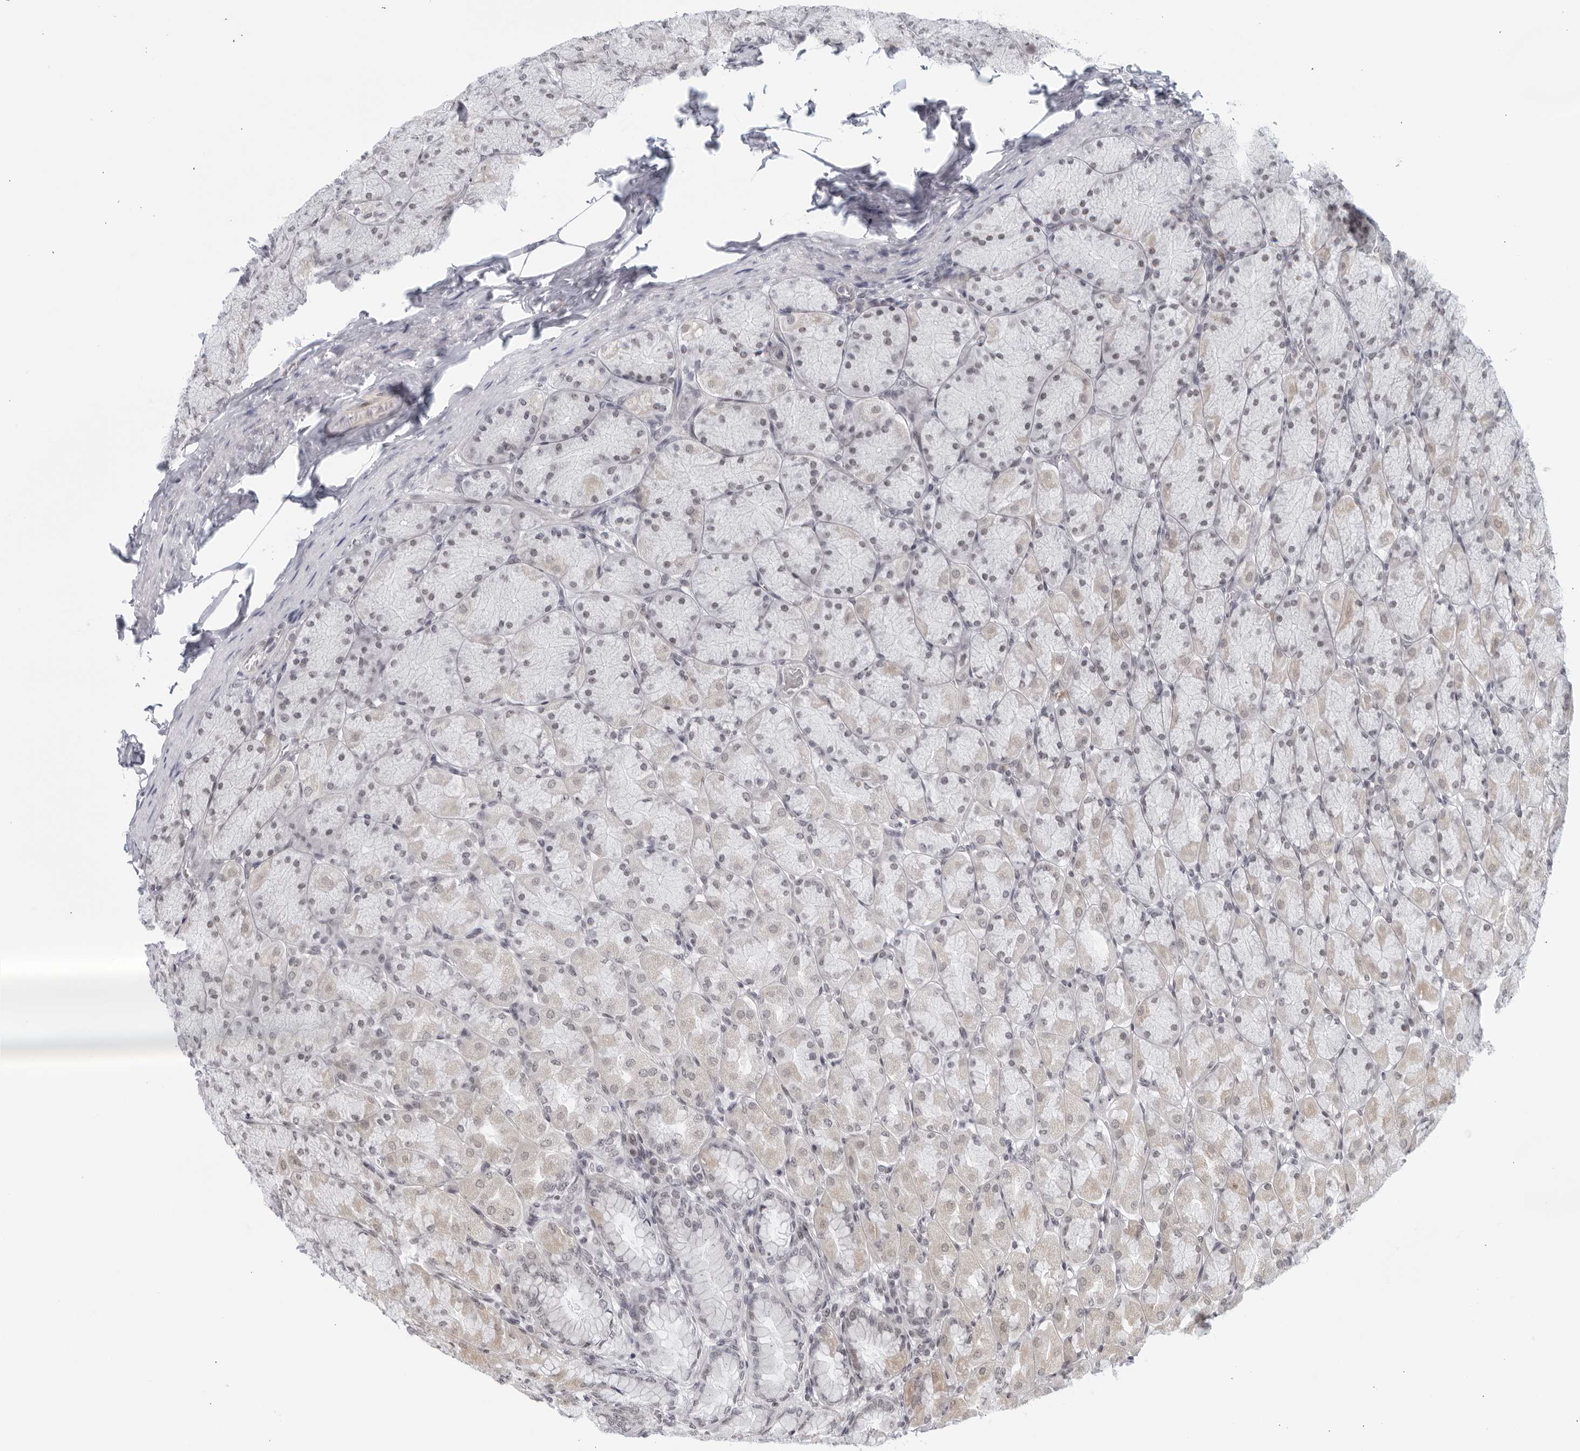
{"staining": {"intensity": "weak", "quantity": "<25%", "location": "nuclear"}, "tissue": "stomach", "cell_type": "Glandular cells", "image_type": "normal", "snomed": [{"axis": "morphology", "description": "Normal tissue, NOS"}, {"axis": "topography", "description": "Stomach, upper"}], "caption": "This is an IHC histopathology image of benign human stomach. There is no positivity in glandular cells.", "gene": "RAB11FIP3", "patient": {"sex": "female", "age": 56}}